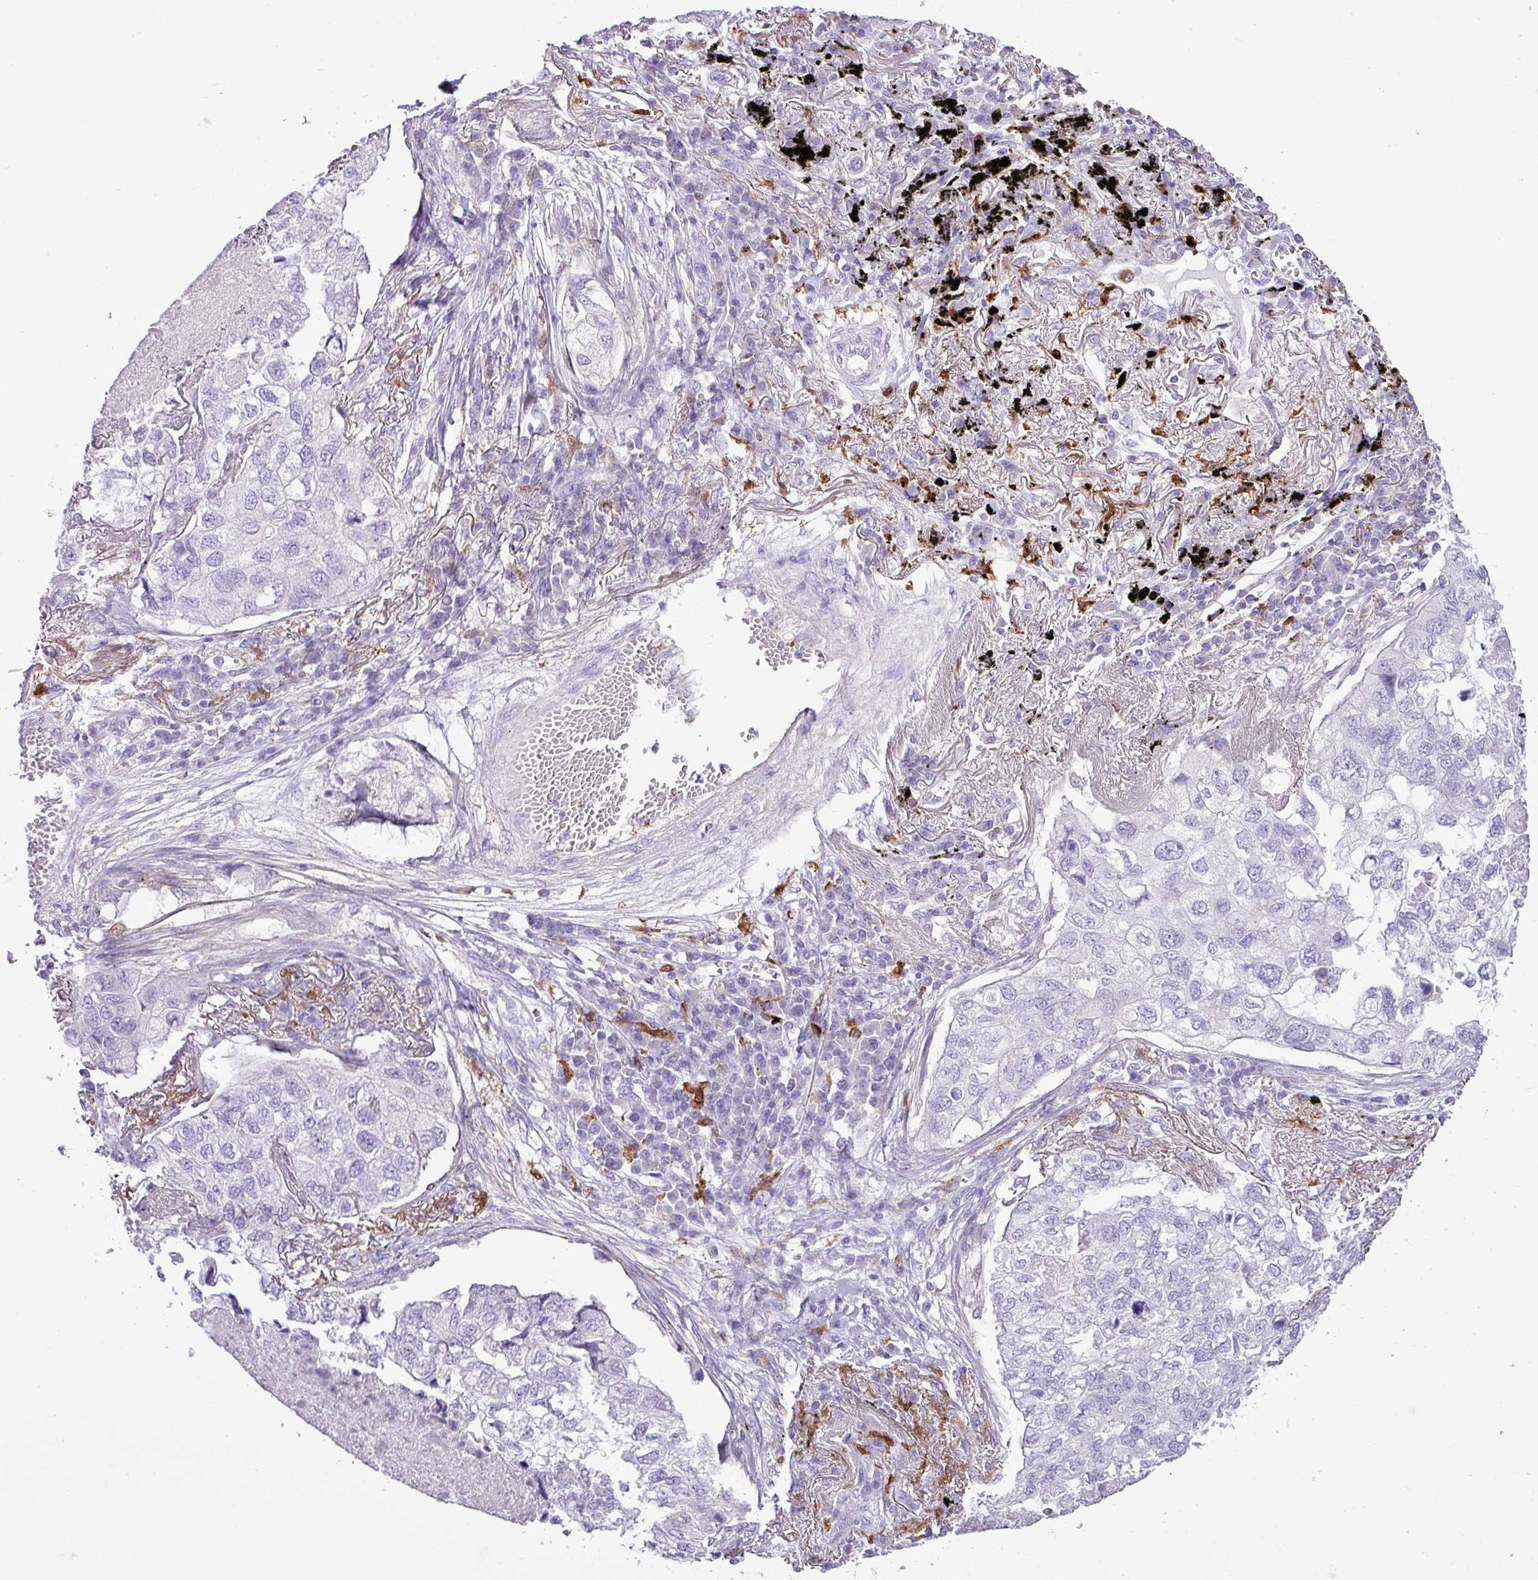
{"staining": {"intensity": "negative", "quantity": "none", "location": "none"}, "tissue": "lung cancer", "cell_type": "Tumor cells", "image_type": "cancer", "snomed": [{"axis": "morphology", "description": "Adenocarcinoma, NOS"}, {"axis": "topography", "description": "Lung"}], "caption": "This is a micrograph of IHC staining of lung adenocarcinoma, which shows no staining in tumor cells.", "gene": "TMEM200C", "patient": {"sex": "male", "age": 65}}